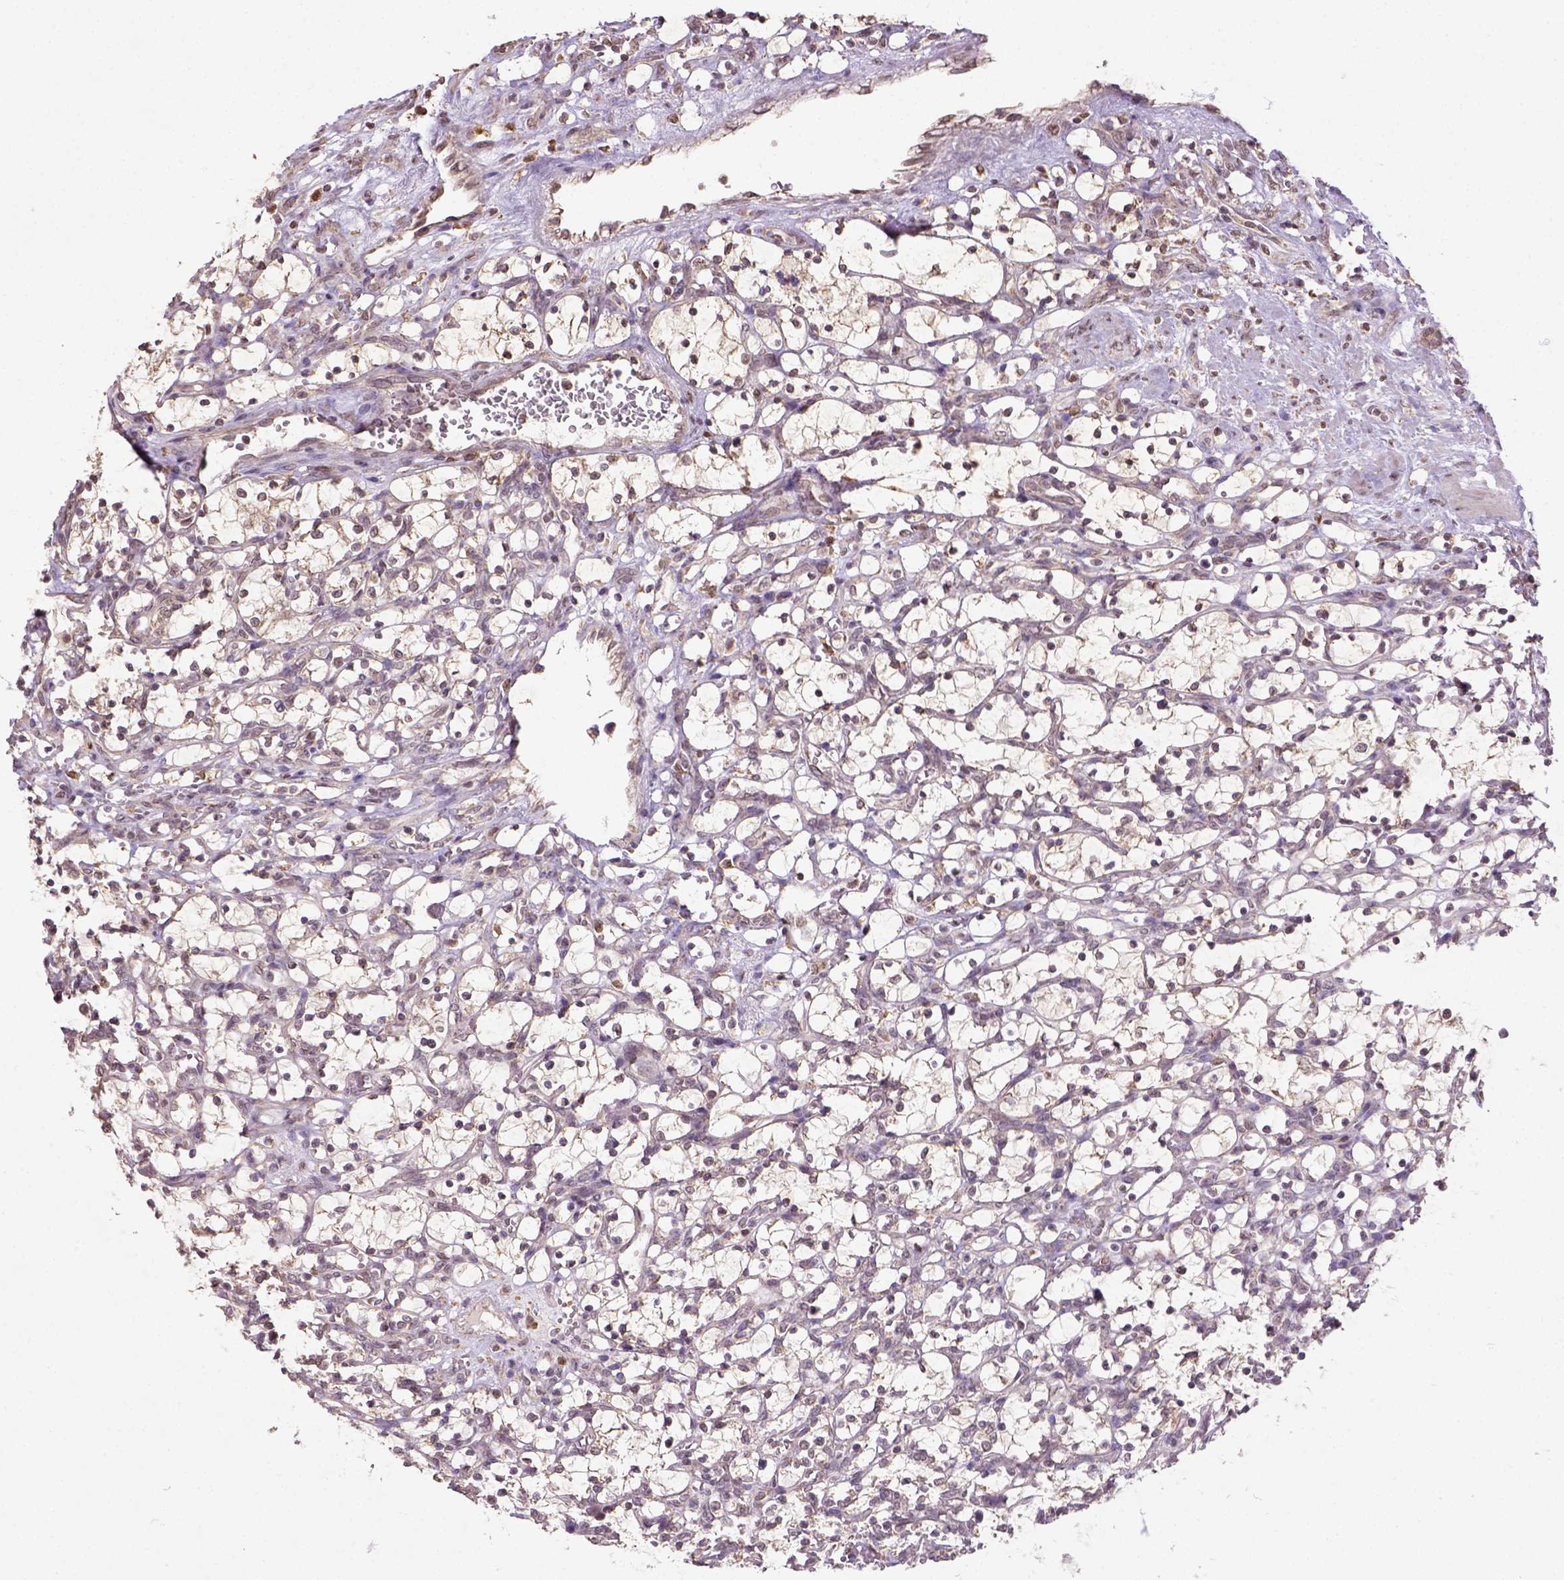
{"staining": {"intensity": "weak", "quantity": ">75%", "location": "cytoplasmic/membranous"}, "tissue": "renal cancer", "cell_type": "Tumor cells", "image_type": "cancer", "snomed": [{"axis": "morphology", "description": "Adenocarcinoma, NOS"}, {"axis": "topography", "description": "Kidney"}], "caption": "Immunohistochemical staining of human renal cancer shows low levels of weak cytoplasmic/membranous protein staining in about >75% of tumor cells. Nuclei are stained in blue.", "gene": "NUDT10", "patient": {"sex": "female", "age": 69}}